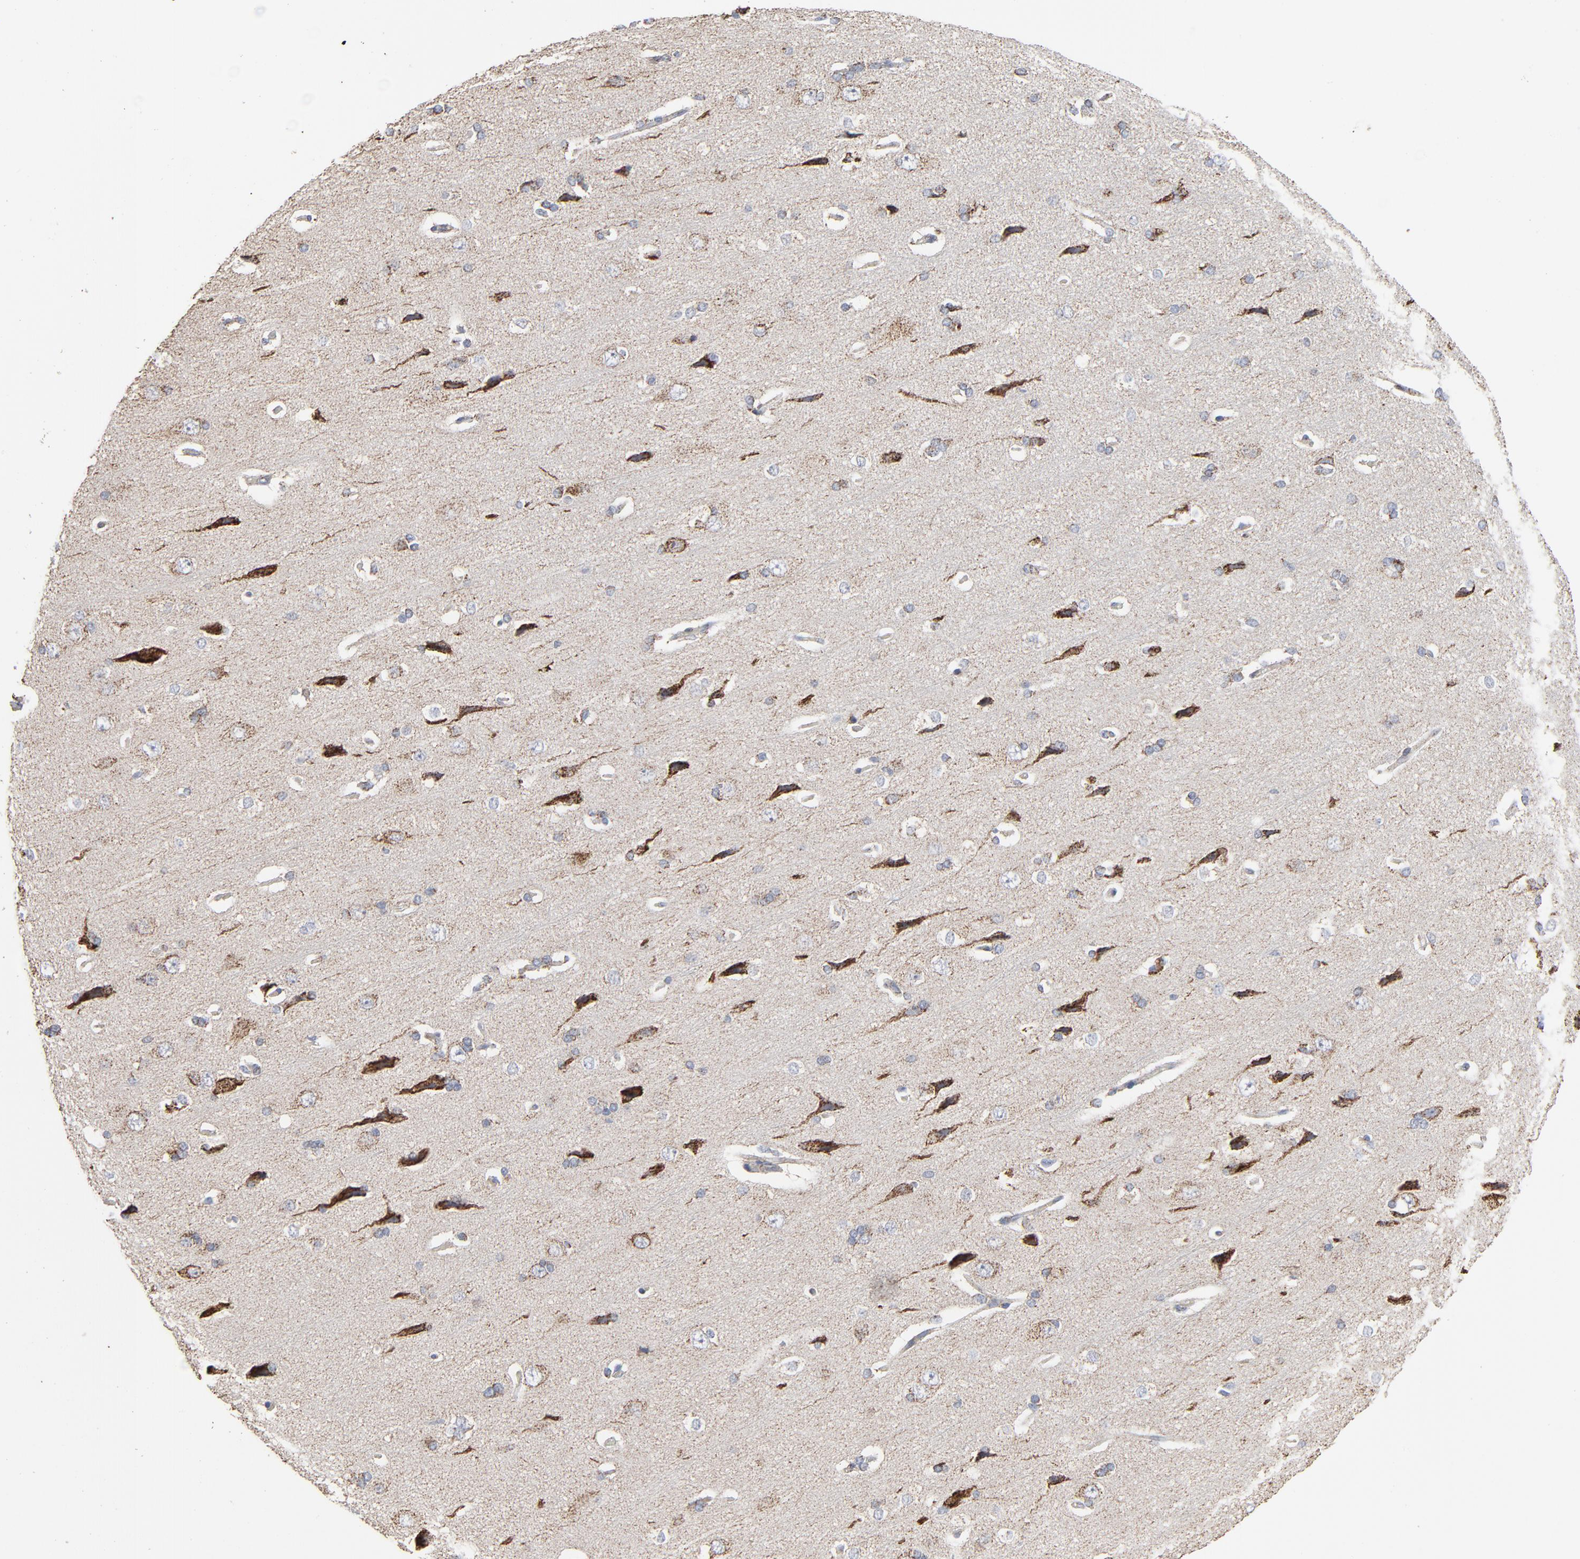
{"staining": {"intensity": "weak", "quantity": "25%-75%", "location": "cytoplasmic/membranous"}, "tissue": "cerebral cortex", "cell_type": "Endothelial cells", "image_type": "normal", "snomed": [{"axis": "morphology", "description": "Normal tissue, NOS"}, {"axis": "topography", "description": "Cerebral cortex"}], "caption": "Immunohistochemistry (IHC) of benign cerebral cortex demonstrates low levels of weak cytoplasmic/membranous expression in approximately 25%-75% of endothelial cells.", "gene": "UQCRC1", "patient": {"sex": "male", "age": 62}}